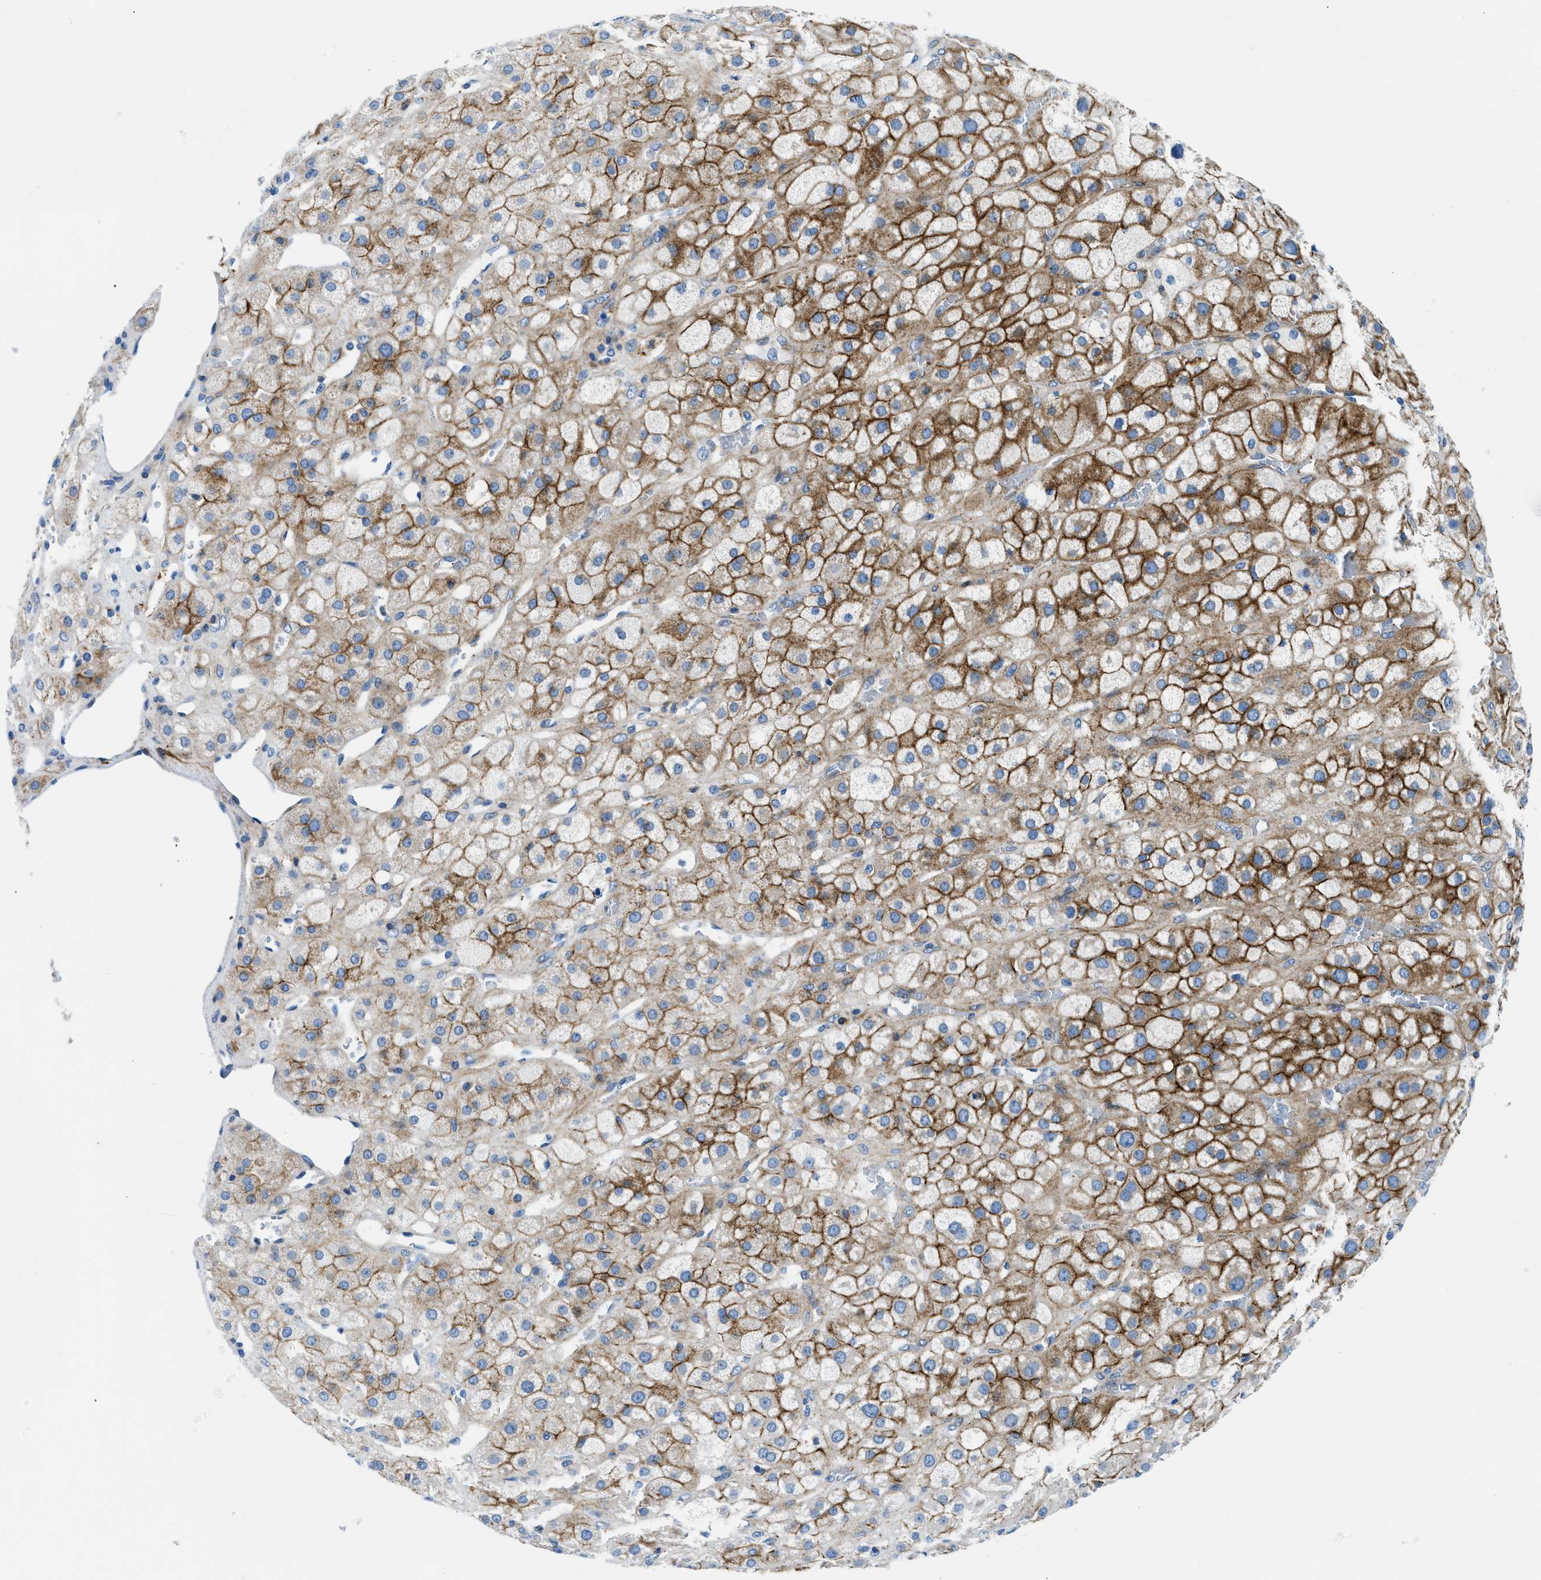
{"staining": {"intensity": "strong", "quantity": ">75%", "location": "cytoplasmic/membranous"}, "tissue": "adrenal gland", "cell_type": "Glandular cells", "image_type": "normal", "snomed": [{"axis": "morphology", "description": "Normal tissue, NOS"}, {"axis": "topography", "description": "Adrenal gland"}], "caption": "This micrograph reveals IHC staining of benign adrenal gland, with high strong cytoplasmic/membranous expression in approximately >75% of glandular cells.", "gene": "CUTA", "patient": {"sex": "female", "age": 47}}